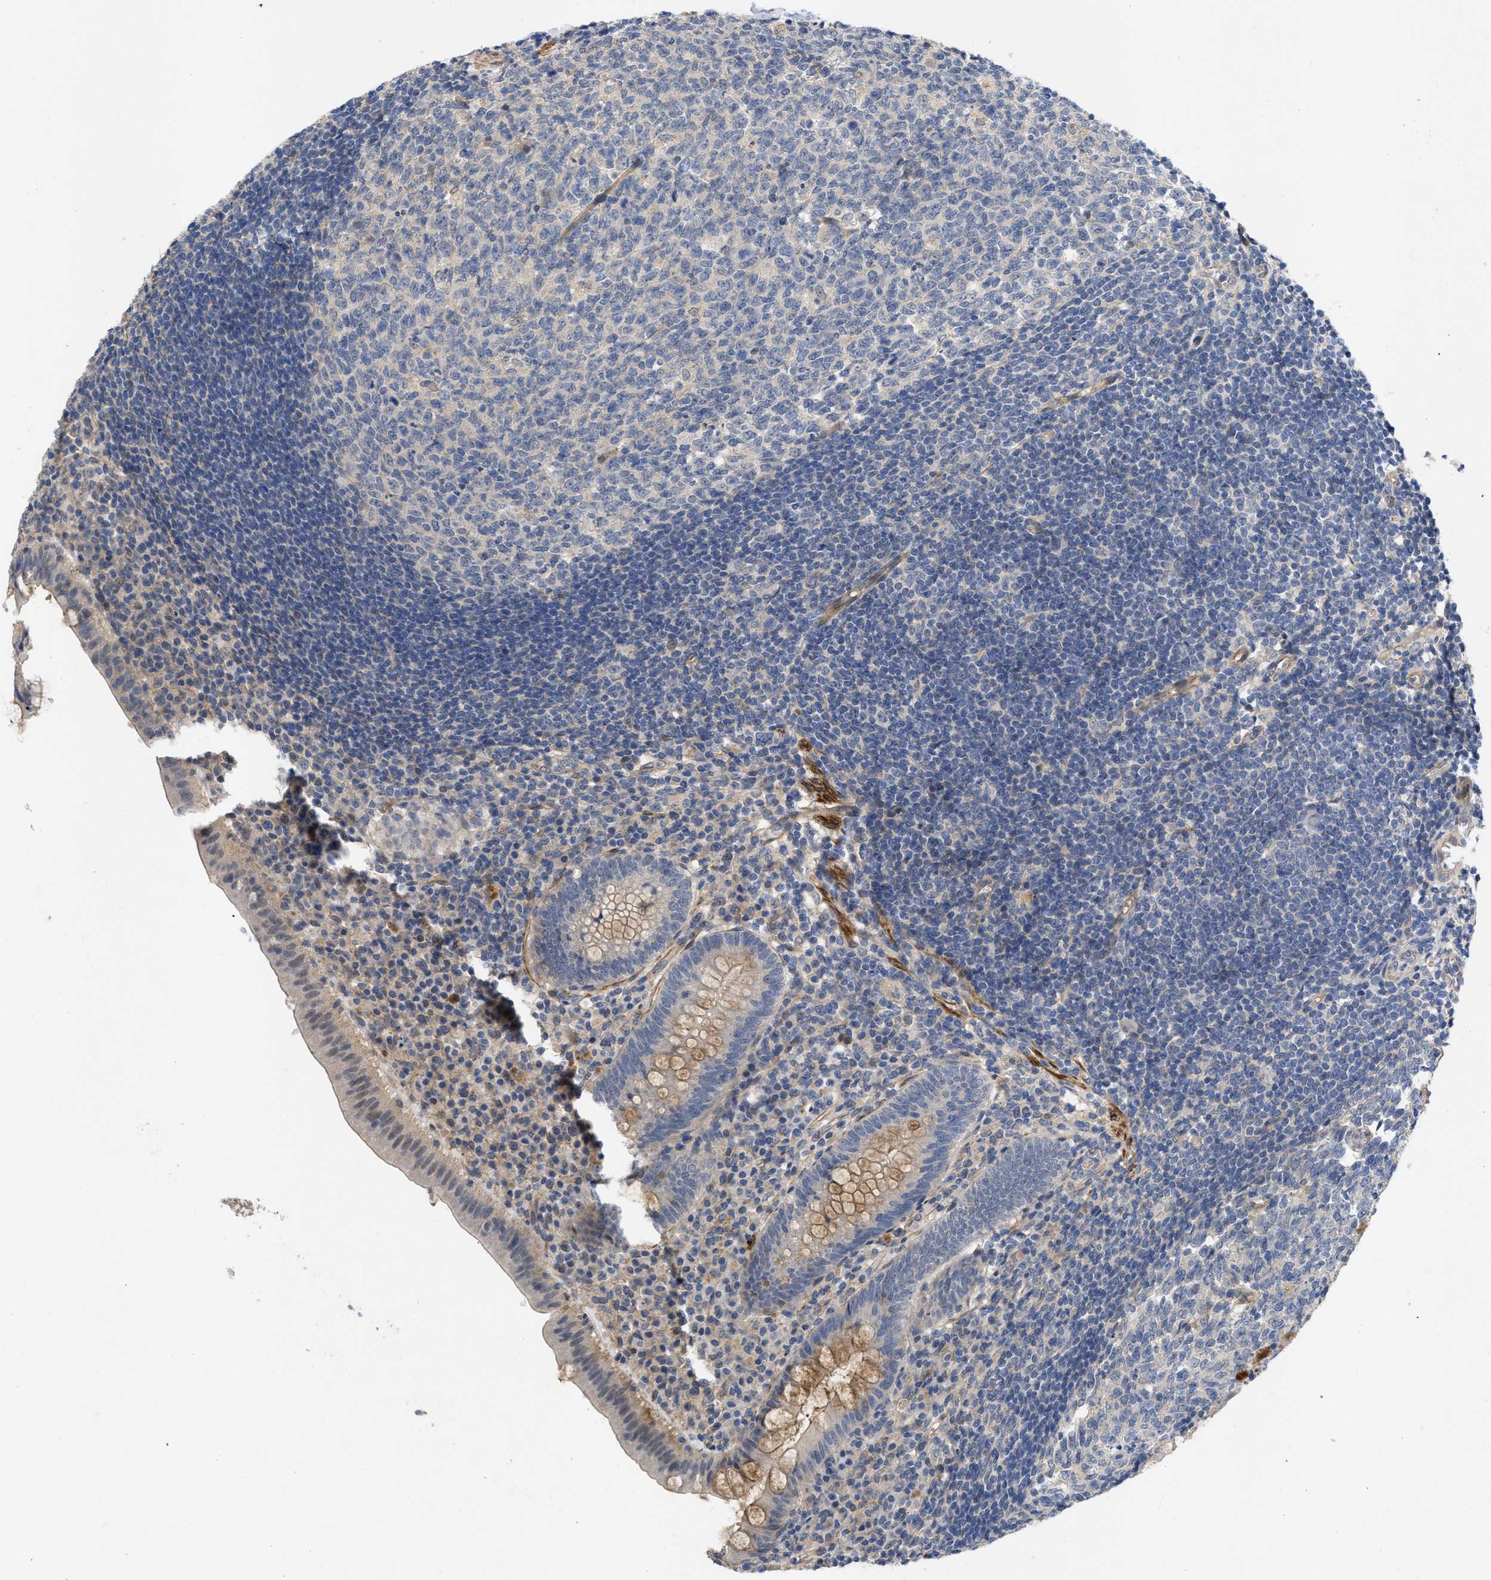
{"staining": {"intensity": "moderate", "quantity": "<25%", "location": "cytoplasmic/membranous"}, "tissue": "appendix", "cell_type": "Glandular cells", "image_type": "normal", "snomed": [{"axis": "morphology", "description": "Normal tissue, NOS"}, {"axis": "topography", "description": "Appendix"}], "caption": "The micrograph exhibits a brown stain indicating the presence of a protein in the cytoplasmic/membranous of glandular cells in appendix.", "gene": "ARHGEF26", "patient": {"sex": "male", "age": 56}}